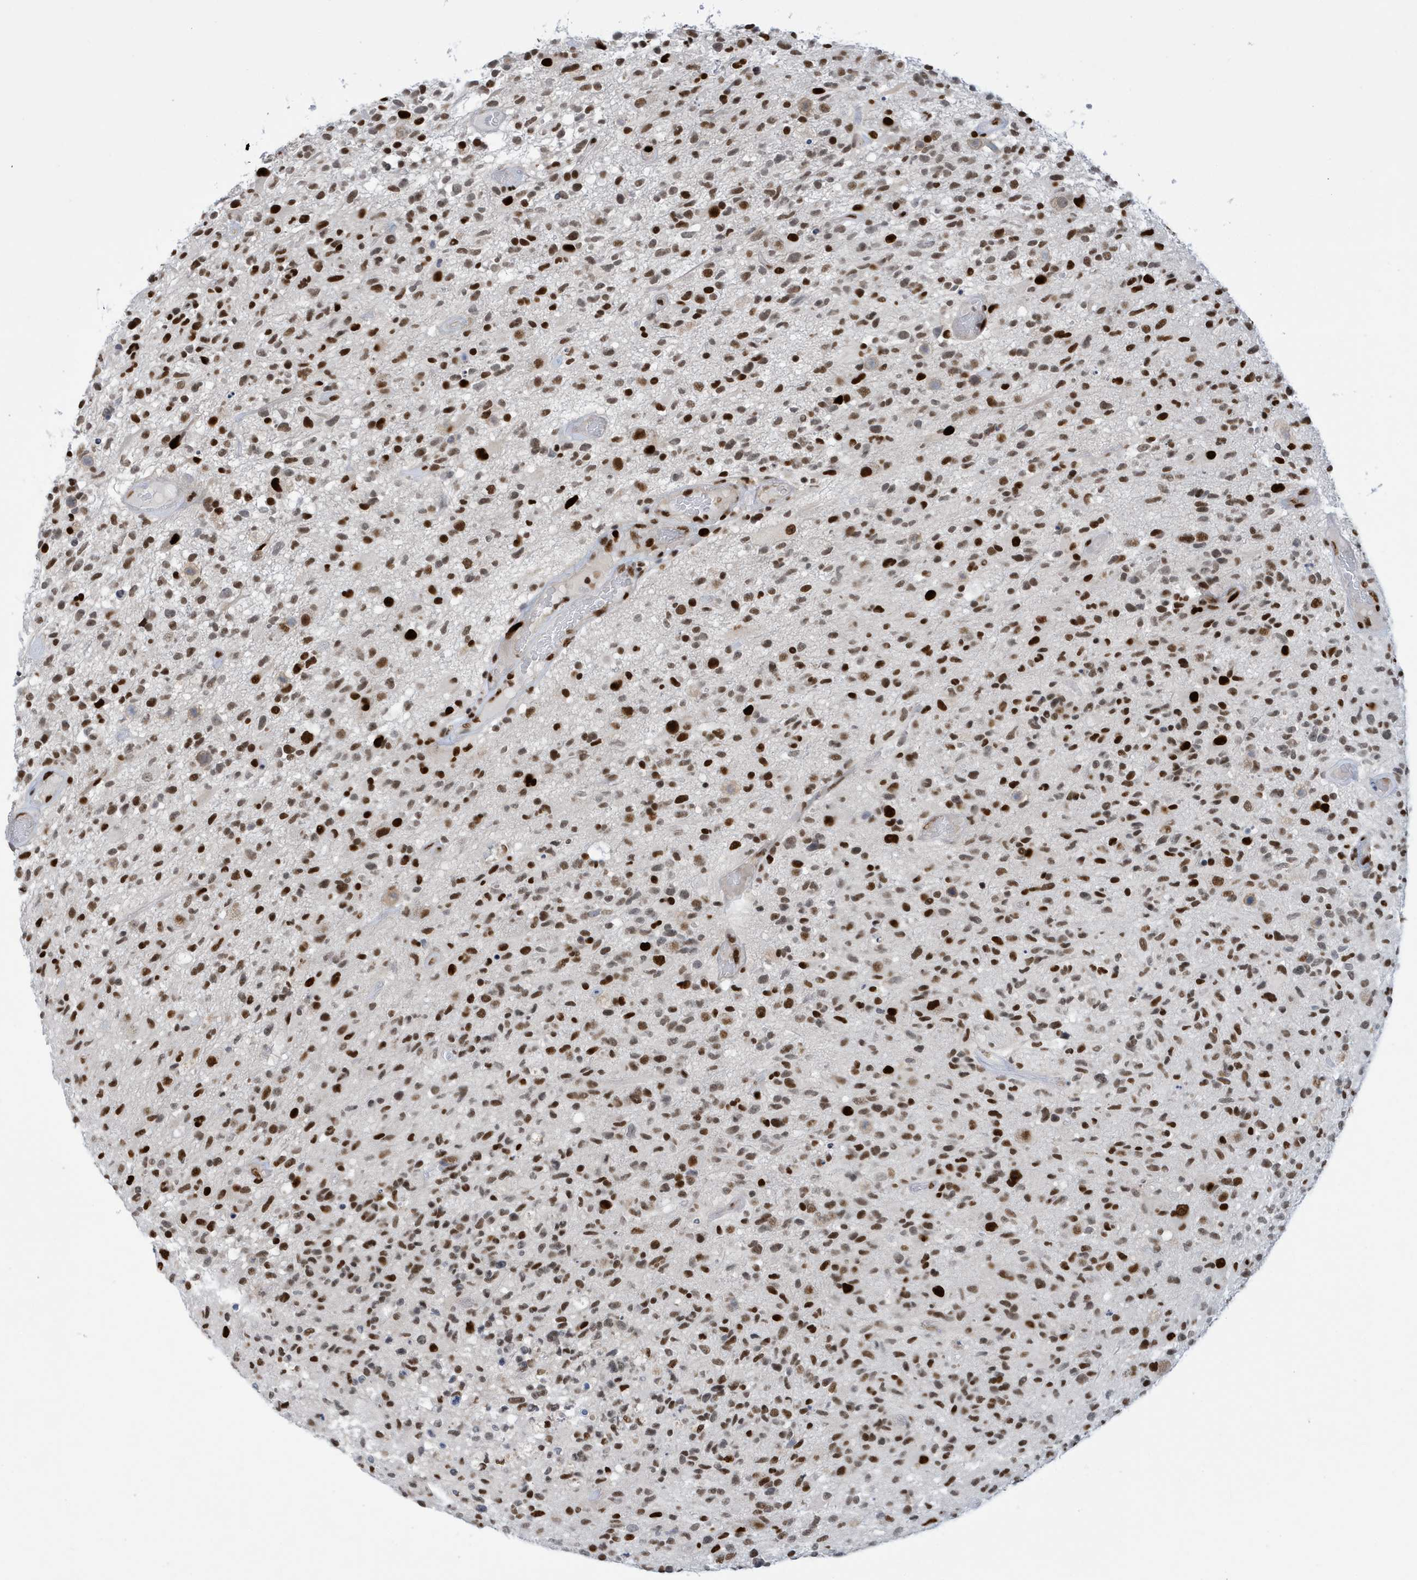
{"staining": {"intensity": "strong", "quantity": ">75%", "location": "nuclear"}, "tissue": "glioma", "cell_type": "Tumor cells", "image_type": "cancer", "snomed": [{"axis": "morphology", "description": "Glioma, malignant, High grade"}, {"axis": "morphology", "description": "Glioblastoma, NOS"}, {"axis": "topography", "description": "Brain"}], "caption": "Malignant glioma (high-grade) stained with a brown dye exhibits strong nuclear positive positivity in about >75% of tumor cells.", "gene": "PCYT1A", "patient": {"sex": "male", "age": 60}}